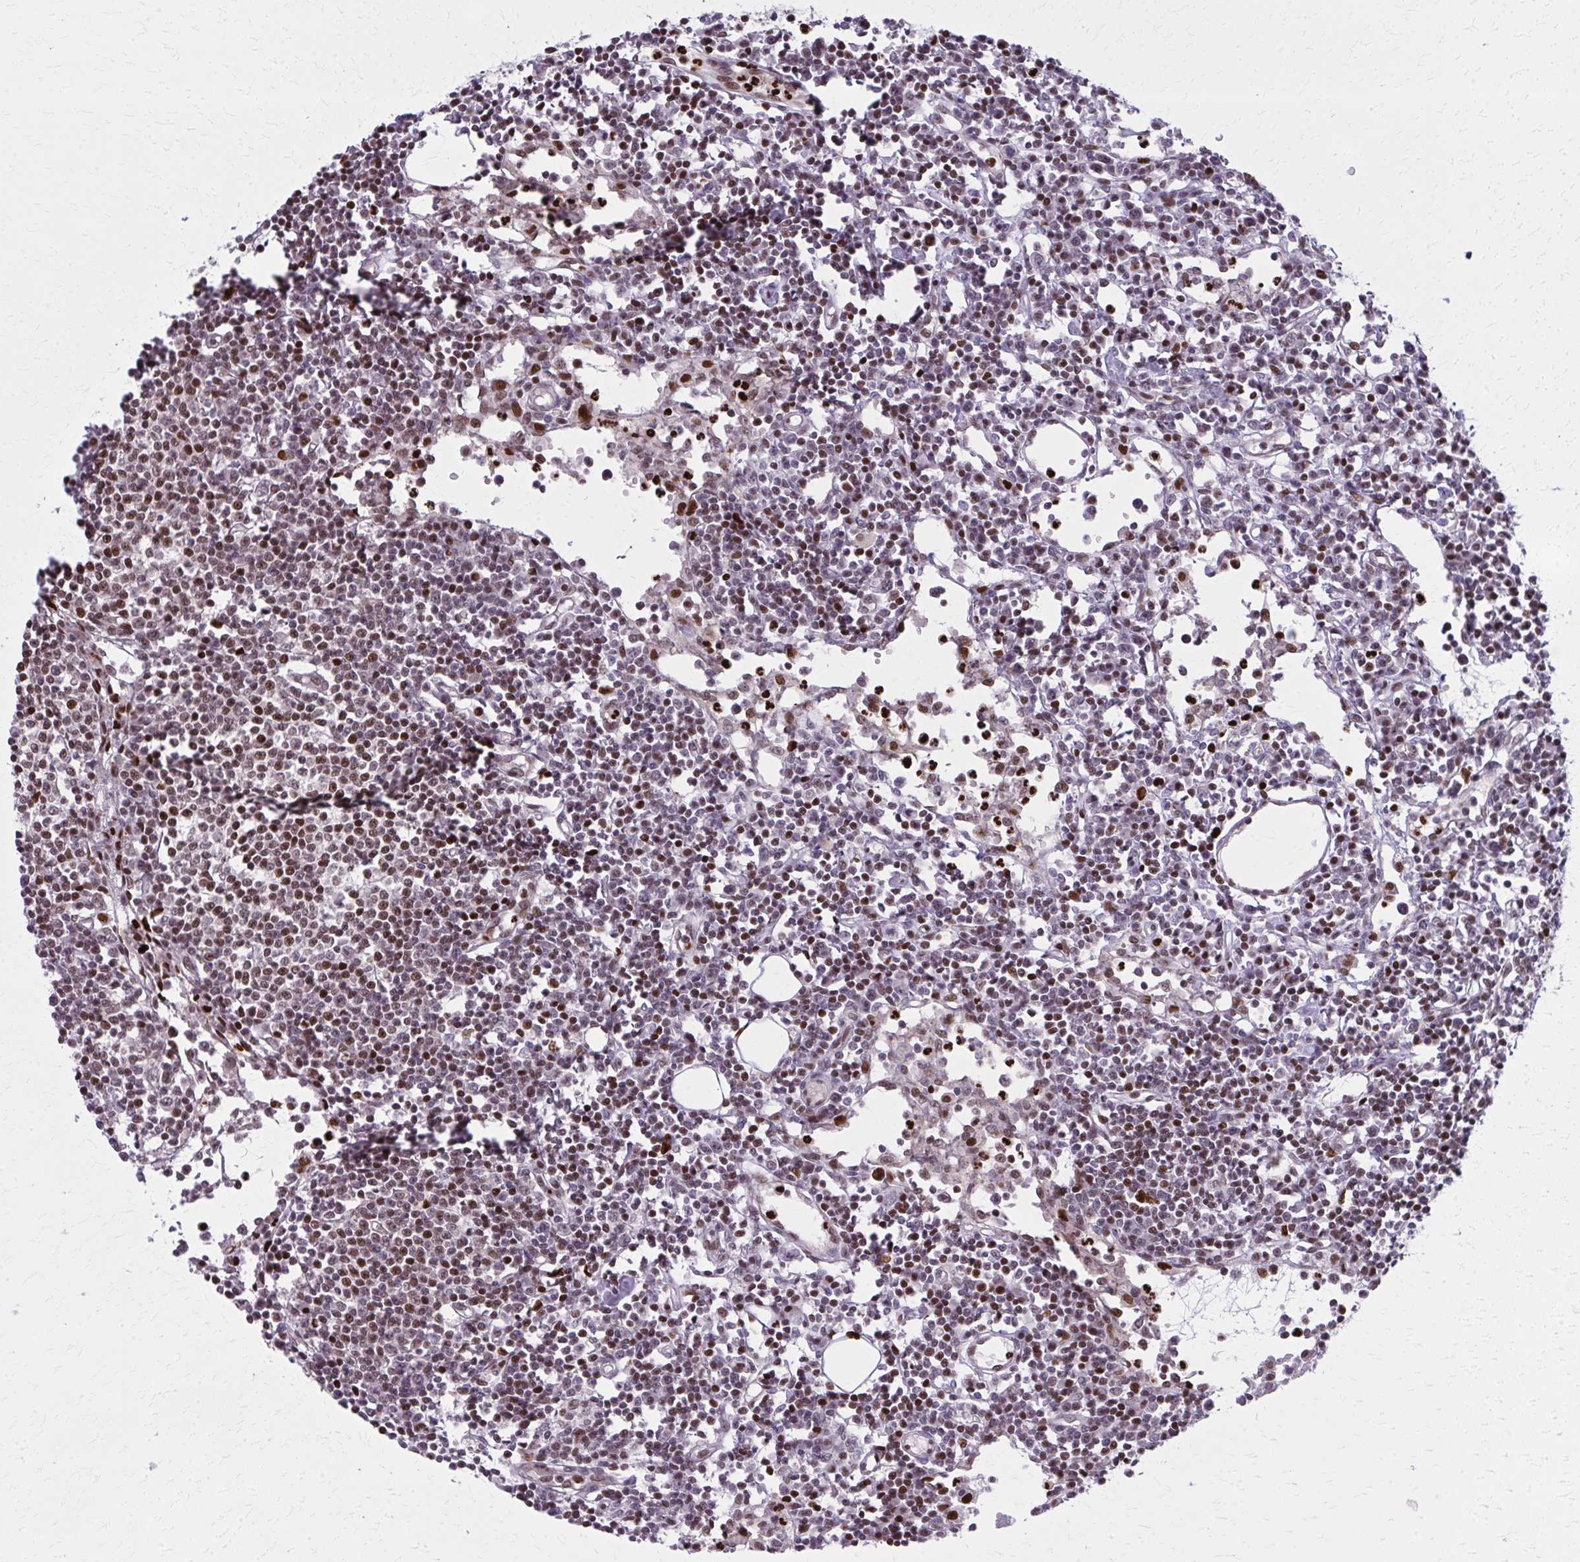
{"staining": {"intensity": "strong", "quantity": "<25%", "location": "nuclear"}, "tissue": "lymph node", "cell_type": "Germinal center cells", "image_type": "normal", "snomed": [{"axis": "morphology", "description": "Normal tissue, NOS"}, {"axis": "topography", "description": "Lymph node"}], "caption": "Immunohistochemistry histopathology image of normal human lymph node stained for a protein (brown), which shows medium levels of strong nuclear expression in approximately <25% of germinal center cells.", "gene": "ZNF559", "patient": {"sex": "female", "age": 78}}